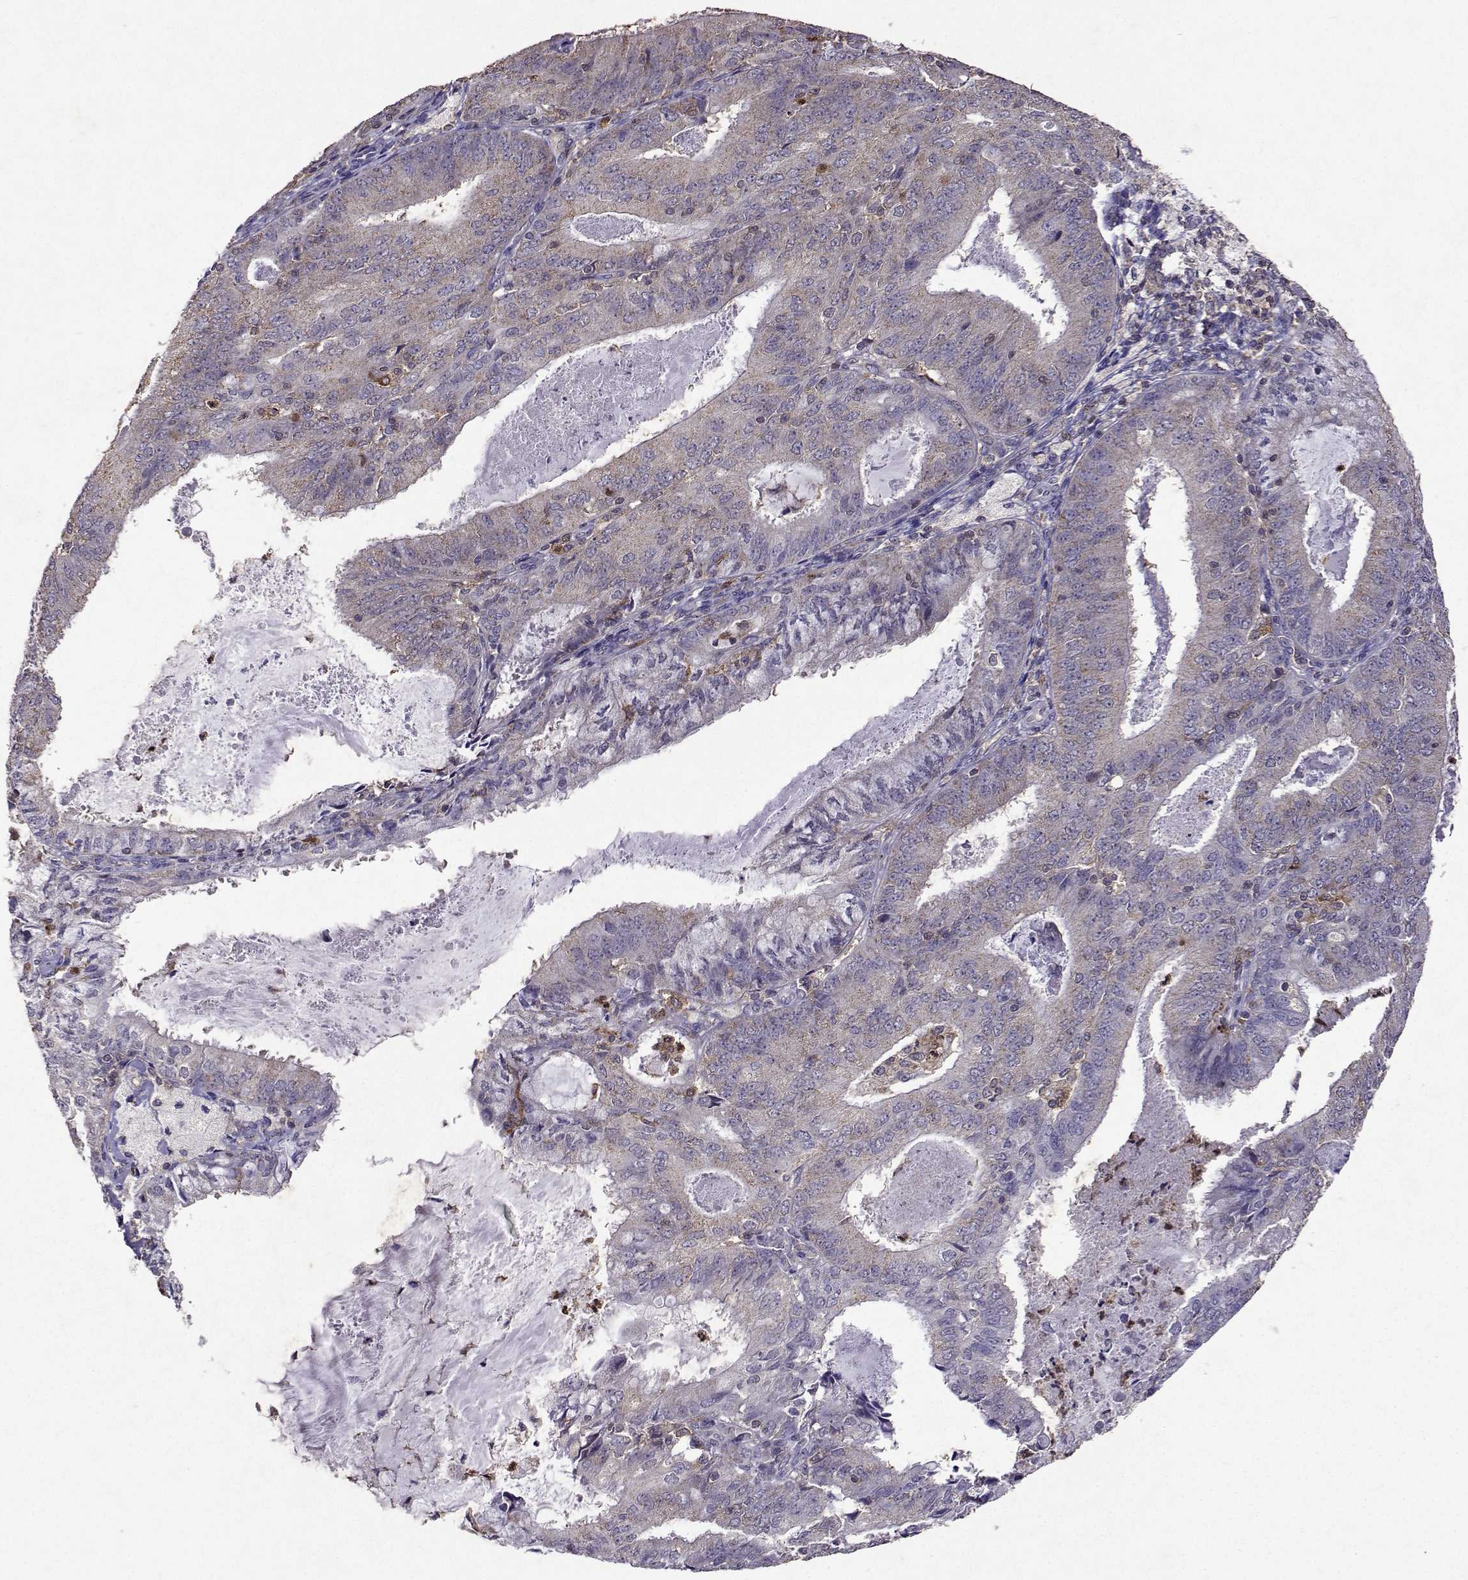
{"staining": {"intensity": "negative", "quantity": "none", "location": "none"}, "tissue": "endometrial cancer", "cell_type": "Tumor cells", "image_type": "cancer", "snomed": [{"axis": "morphology", "description": "Adenocarcinoma, NOS"}, {"axis": "topography", "description": "Endometrium"}], "caption": "An image of human endometrial adenocarcinoma is negative for staining in tumor cells.", "gene": "APAF1", "patient": {"sex": "female", "age": 57}}